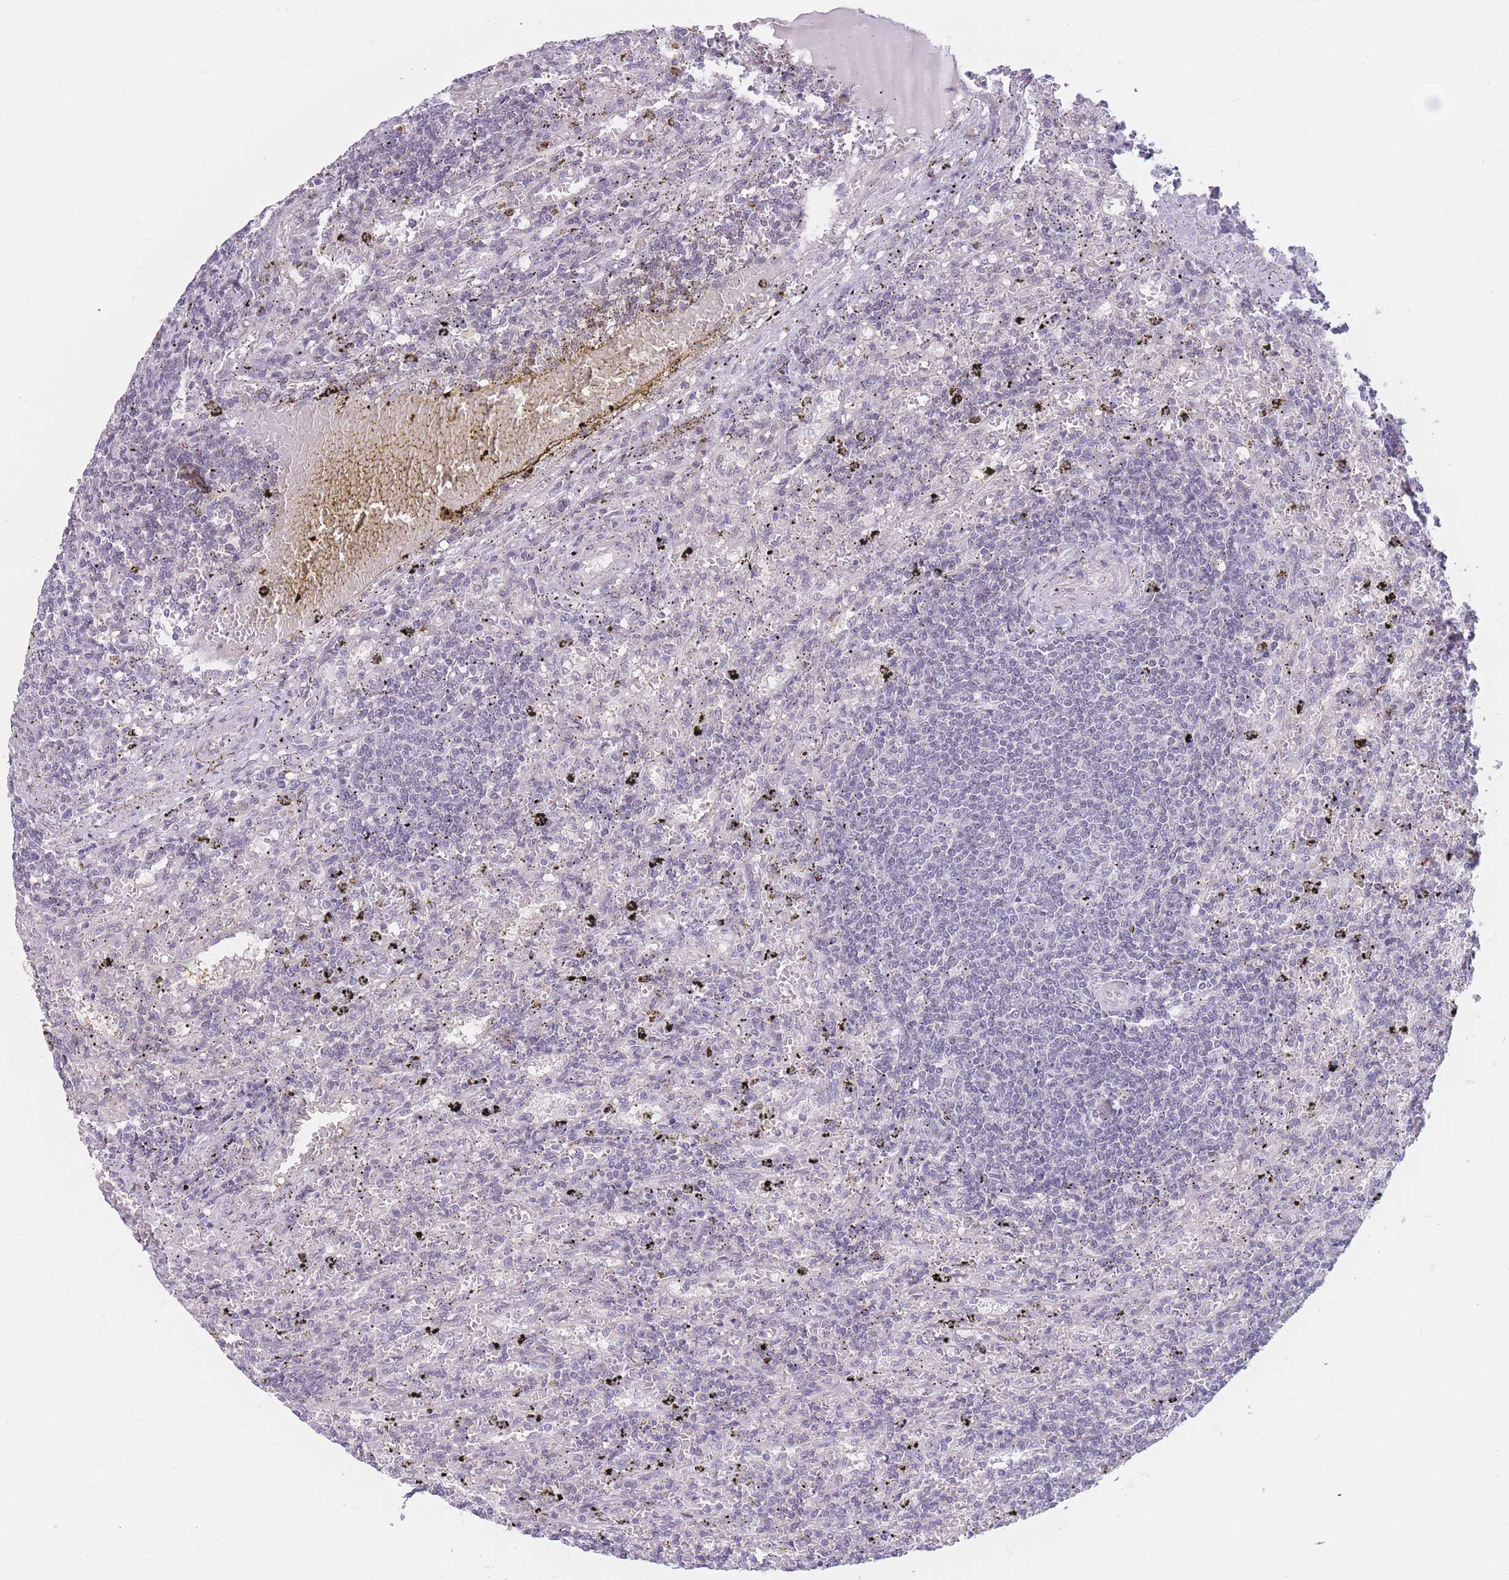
{"staining": {"intensity": "negative", "quantity": "none", "location": "none"}, "tissue": "lymphoma", "cell_type": "Tumor cells", "image_type": "cancer", "snomed": [{"axis": "morphology", "description": "Malignant lymphoma, non-Hodgkin's type, Low grade"}, {"axis": "topography", "description": "Spleen"}], "caption": "Micrograph shows no protein staining in tumor cells of lymphoma tissue.", "gene": "COL27A1", "patient": {"sex": "male", "age": 76}}